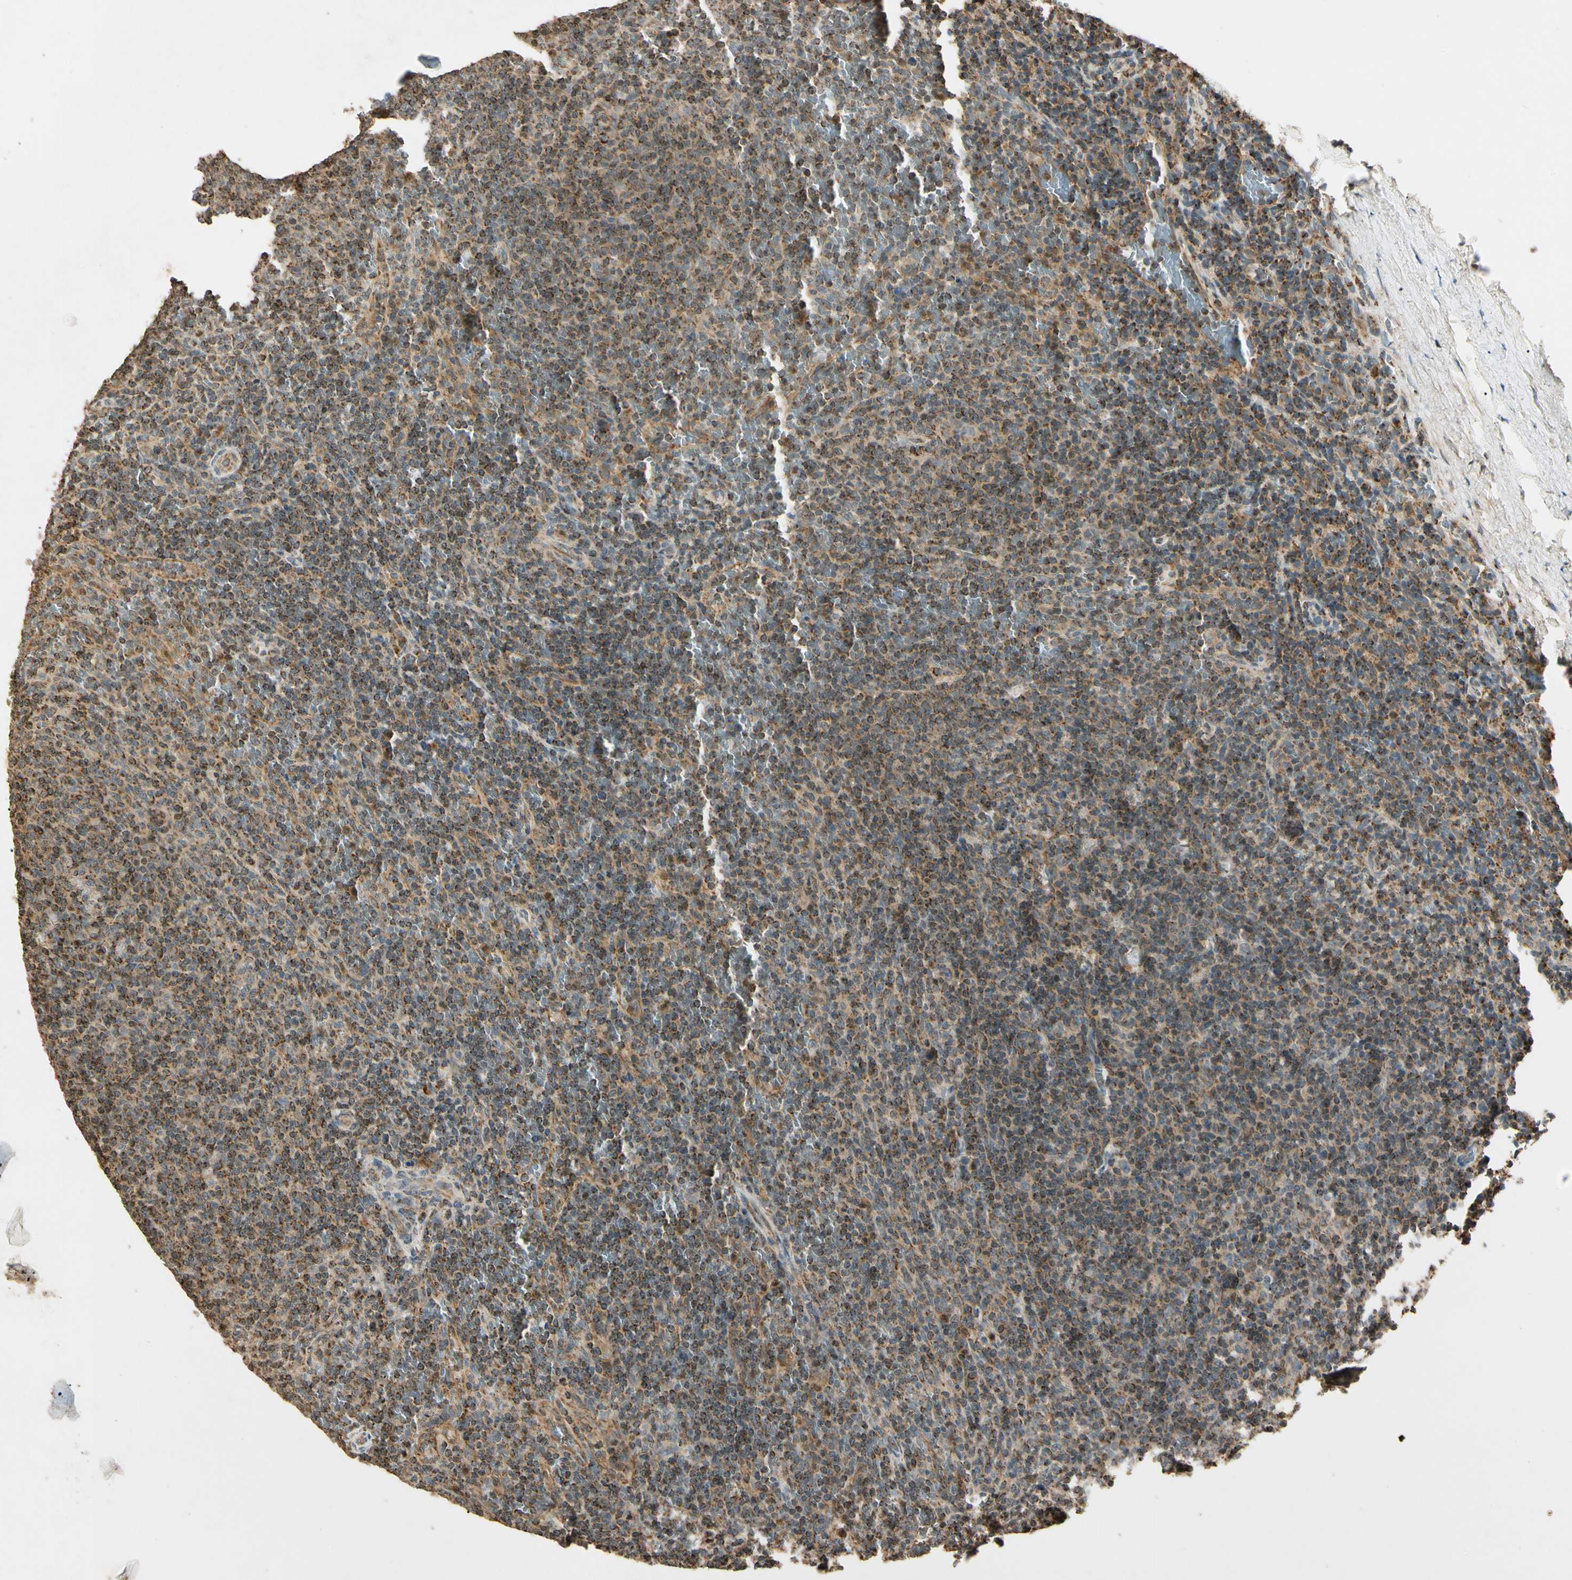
{"staining": {"intensity": "moderate", "quantity": ">75%", "location": "cytoplasmic/membranous"}, "tissue": "lymphoma", "cell_type": "Tumor cells", "image_type": "cancer", "snomed": [{"axis": "morphology", "description": "Malignant lymphoma, non-Hodgkin's type, Low grade"}, {"axis": "topography", "description": "Spleen"}], "caption": "Moderate cytoplasmic/membranous staining is present in approximately >75% of tumor cells in lymphoma.", "gene": "PRDX5", "patient": {"sex": "female", "age": 50}}